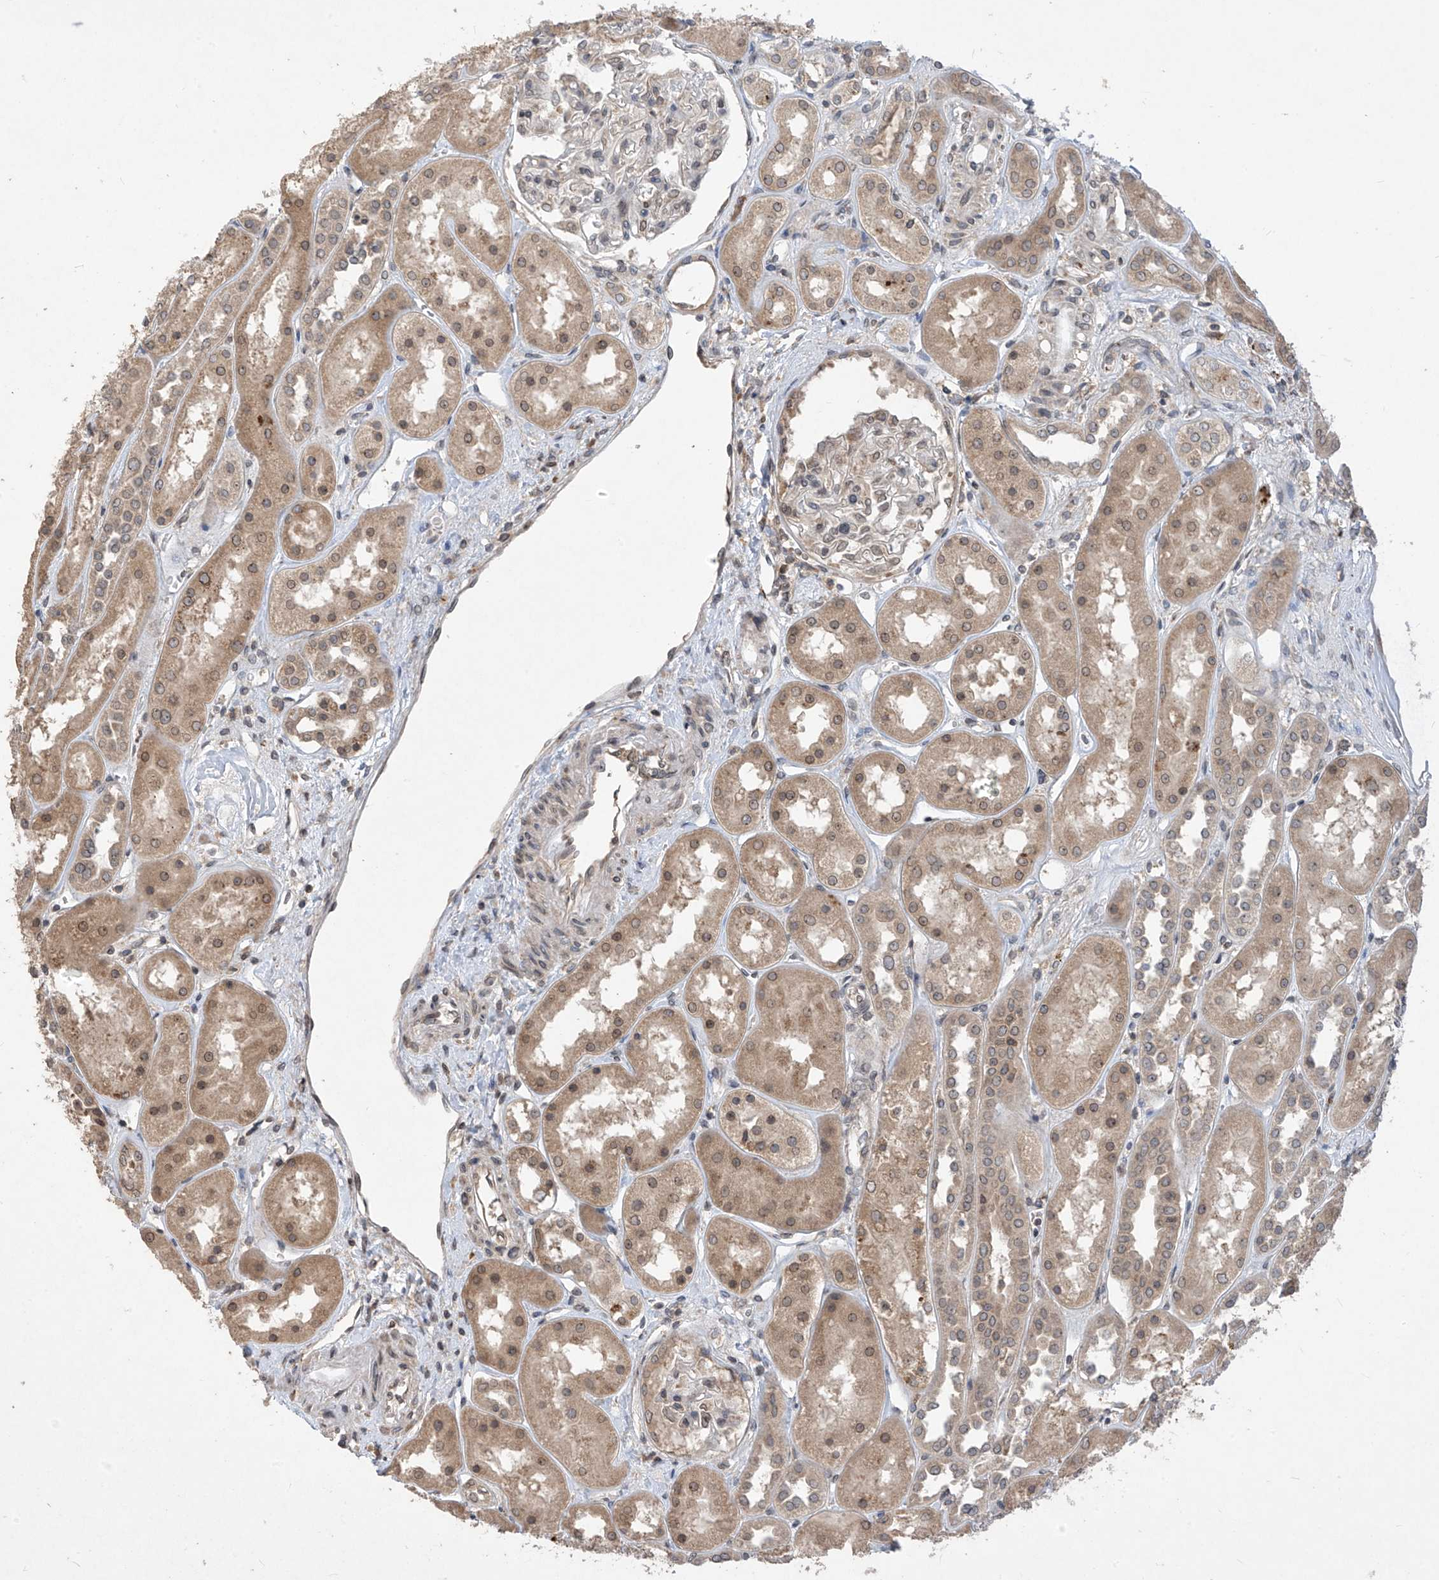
{"staining": {"intensity": "weak", "quantity": "<25%", "location": "cytoplasmic/membranous"}, "tissue": "kidney", "cell_type": "Cells in glomeruli", "image_type": "normal", "snomed": [{"axis": "morphology", "description": "Normal tissue, NOS"}, {"axis": "topography", "description": "Kidney"}], "caption": "This is an immunohistochemistry image of normal human kidney. There is no expression in cells in glomeruli.", "gene": "RPL34", "patient": {"sex": "male", "age": 70}}